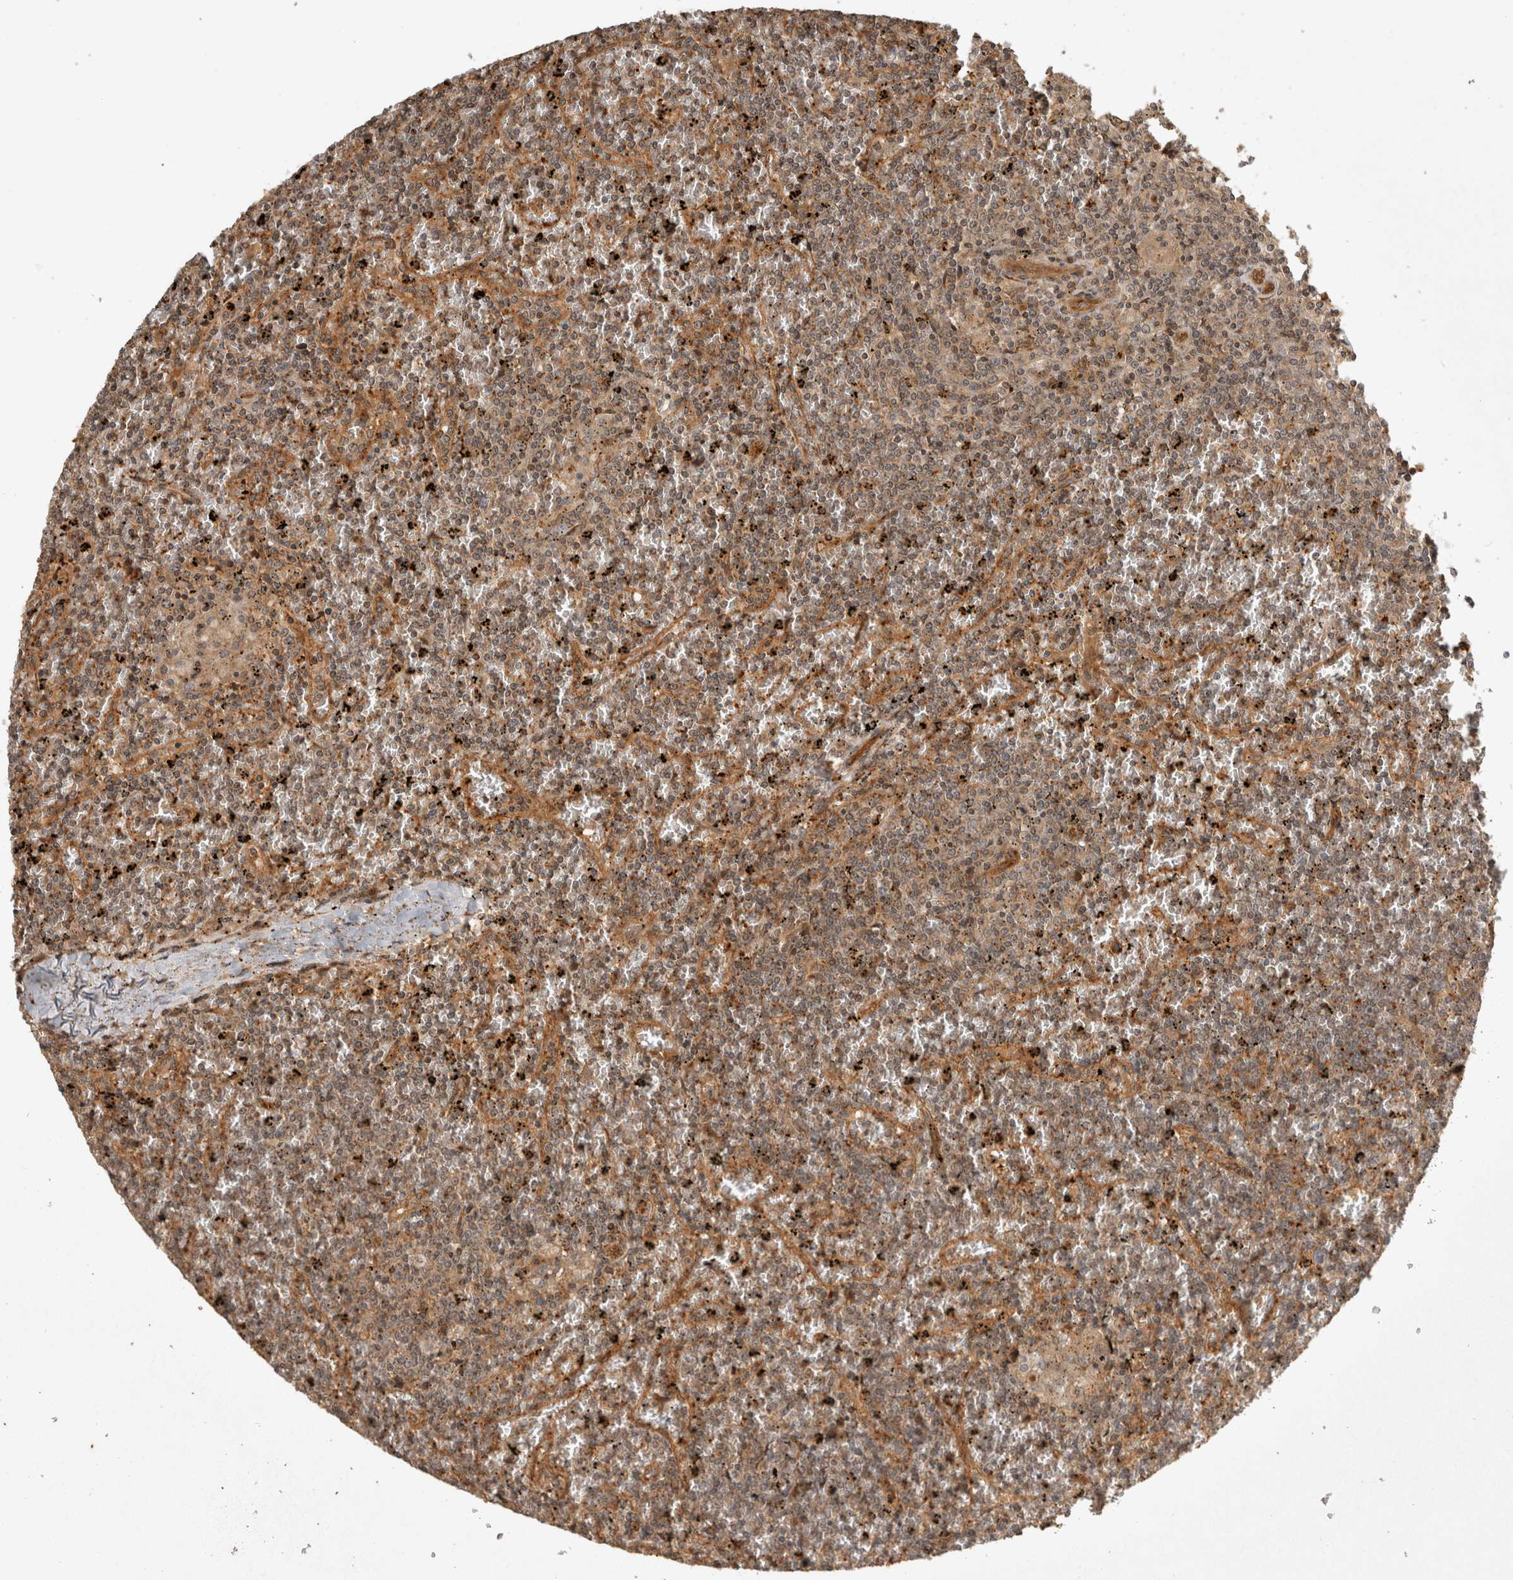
{"staining": {"intensity": "weak", "quantity": "25%-75%", "location": "cytoplasmic/membranous"}, "tissue": "lymphoma", "cell_type": "Tumor cells", "image_type": "cancer", "snomed": [{"axis": "morphology", "description": "Malignant lymphoma, non-Hodgkin's type, Low grade"}, {"axis": "topography", "description": "Spleen"}], "caption": "High-magnification brightfield microscopy of lymphoma stained with DAB (3,3'-diaminobenzidine) (brown) and counterstained with hematoxylin (blue). tumor cells exhibit weak cytoplasmic/membranous staining is appreciated in approximately25%-75% of cells.", "gene": "CAMSAP2", "patient": {"sex": "female", "age": 19}}